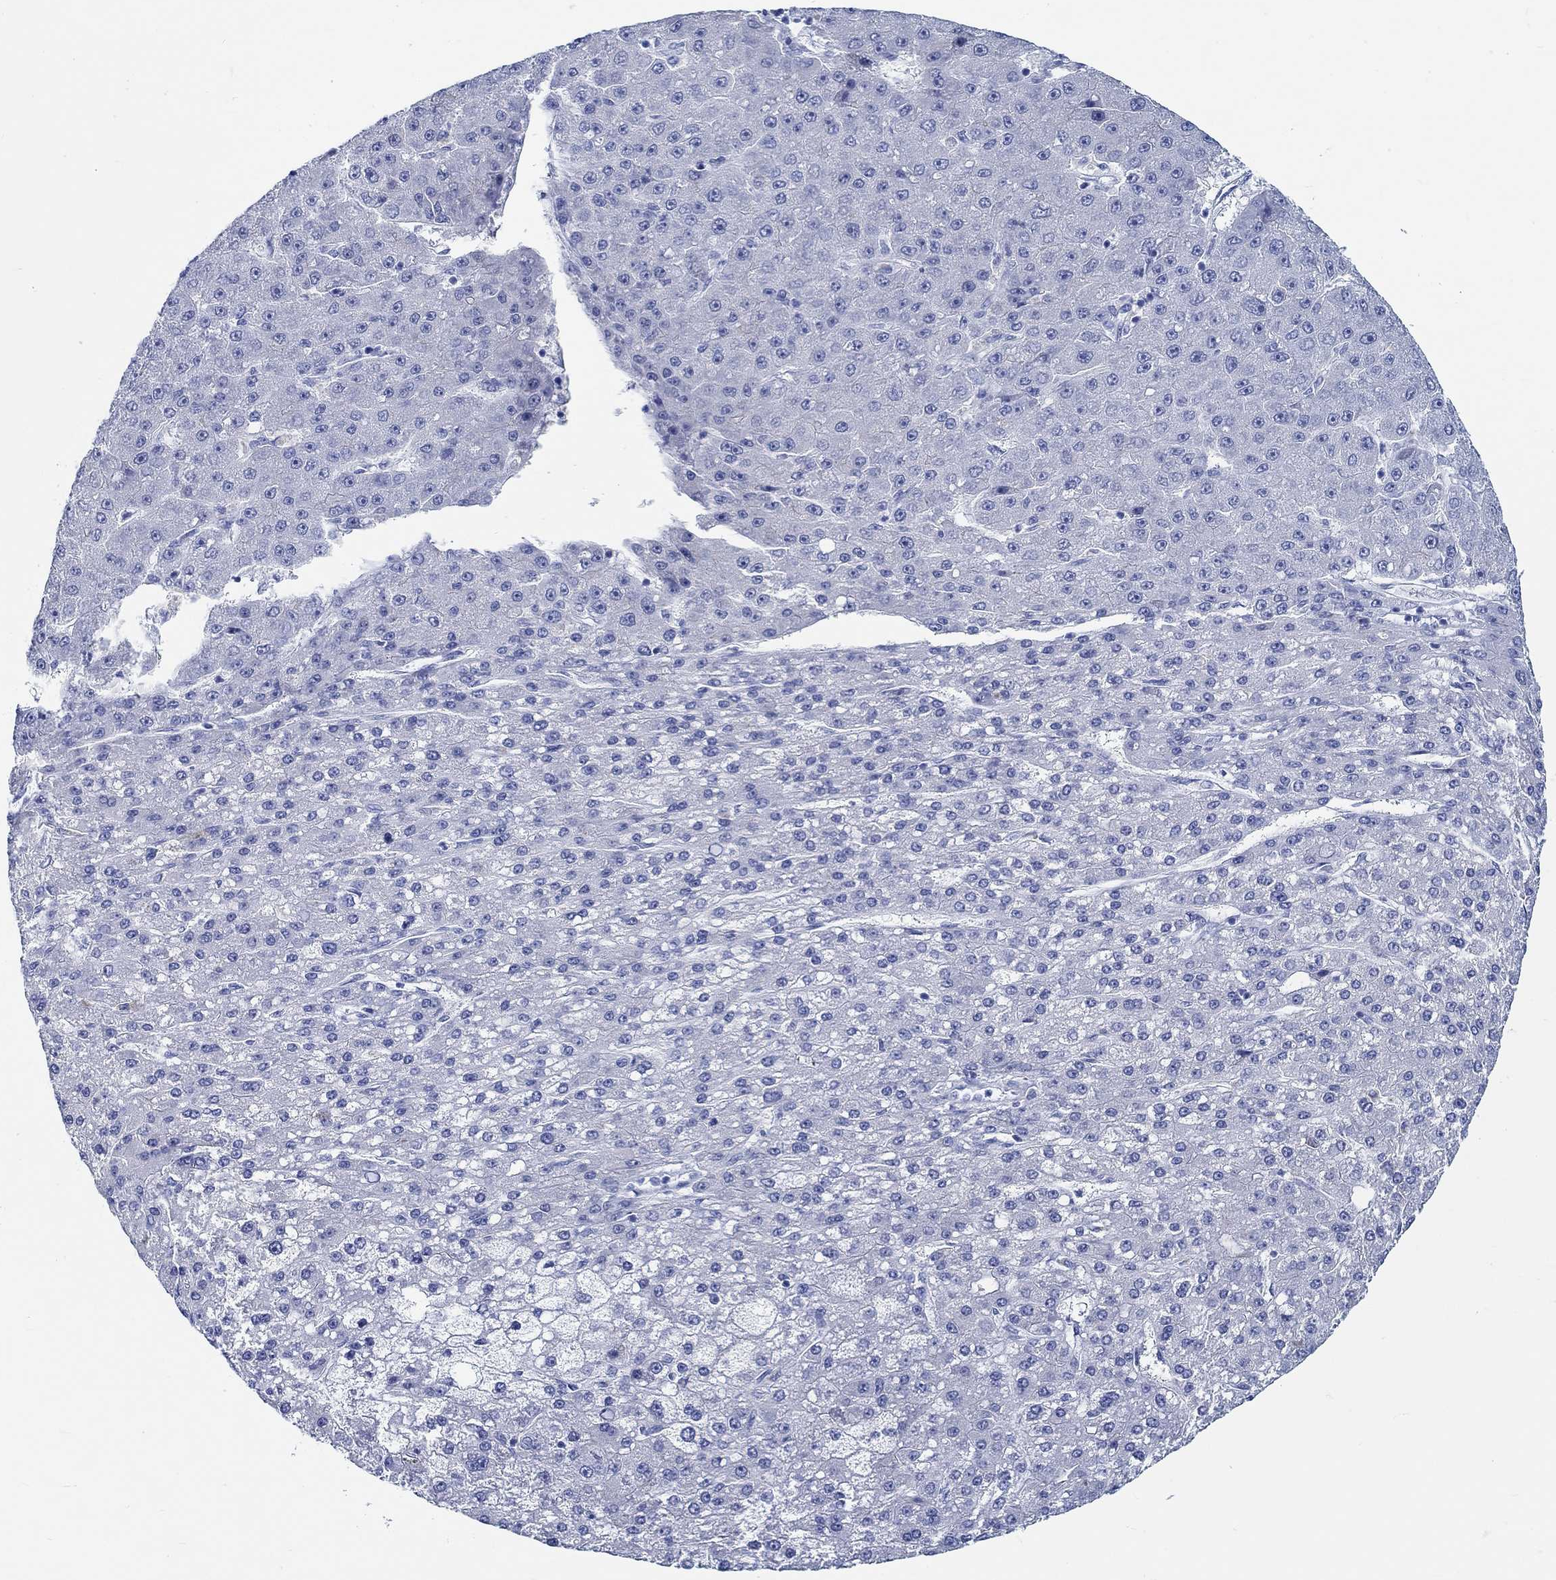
{"staining": {"intensity": "negative", "quantity": "none", "location": "none"}, "tissue": "liver cancer", "cell_type": "Tumor cells", "image_type": "cancer", "snomed": [{"axis": "morphology", "description": "Carcinoma, Hepatocellular, NOS"}, {"axis": "topography", "description": "Liver"}], "caption": "This is an immunohistochemistry (IHC) photomicrograph of liver hepatocellular carcinoma. There is no positivity in tumor cells.", "gene": "RD3L", "patient": {"sex": "male", "age": 67}}